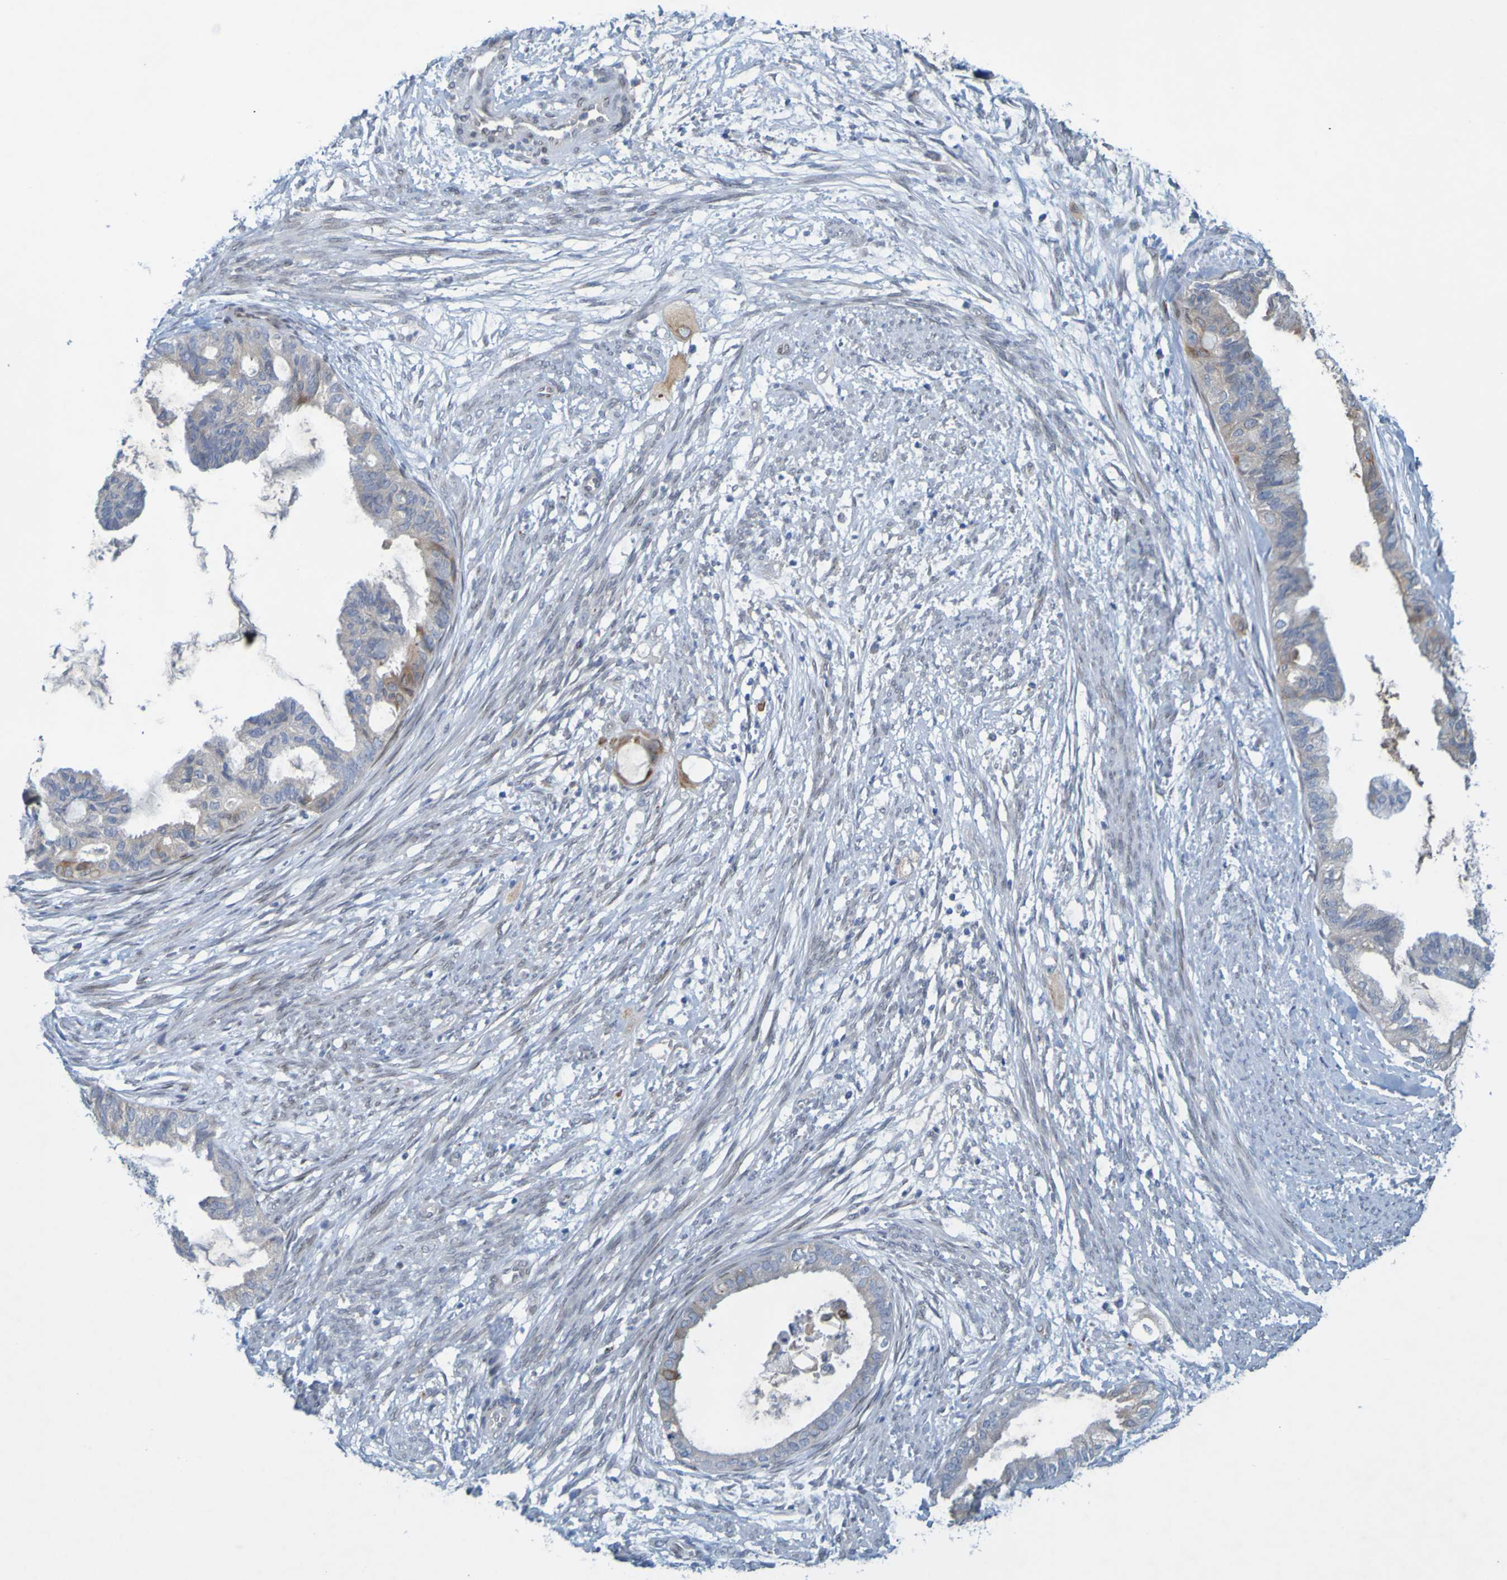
{"staining": {"intensity": "weak", "quantity": ">75%", "location": "cytoplasmic/membranous"}, "tissue": "cervical cancer", "cell_type": "Tumor cells", "image_type": "cancer", "snomed": [{"axis": "morphology", "description": "Normal tissue, NOS"}, {"axis": "morphology", "description": "Adenocarcinoma, NOS"}, {"axis": "topography", "description": "Cervix"}, {"axis": "topography", "description": "Endometrium"}], "caption": "Human cervical cancer (adenocarcinoma) stained with a protein marker exhibits weak staining in tumor cells.", "gene": "MAG", "patient": {"sex": "female", "age": 86}}